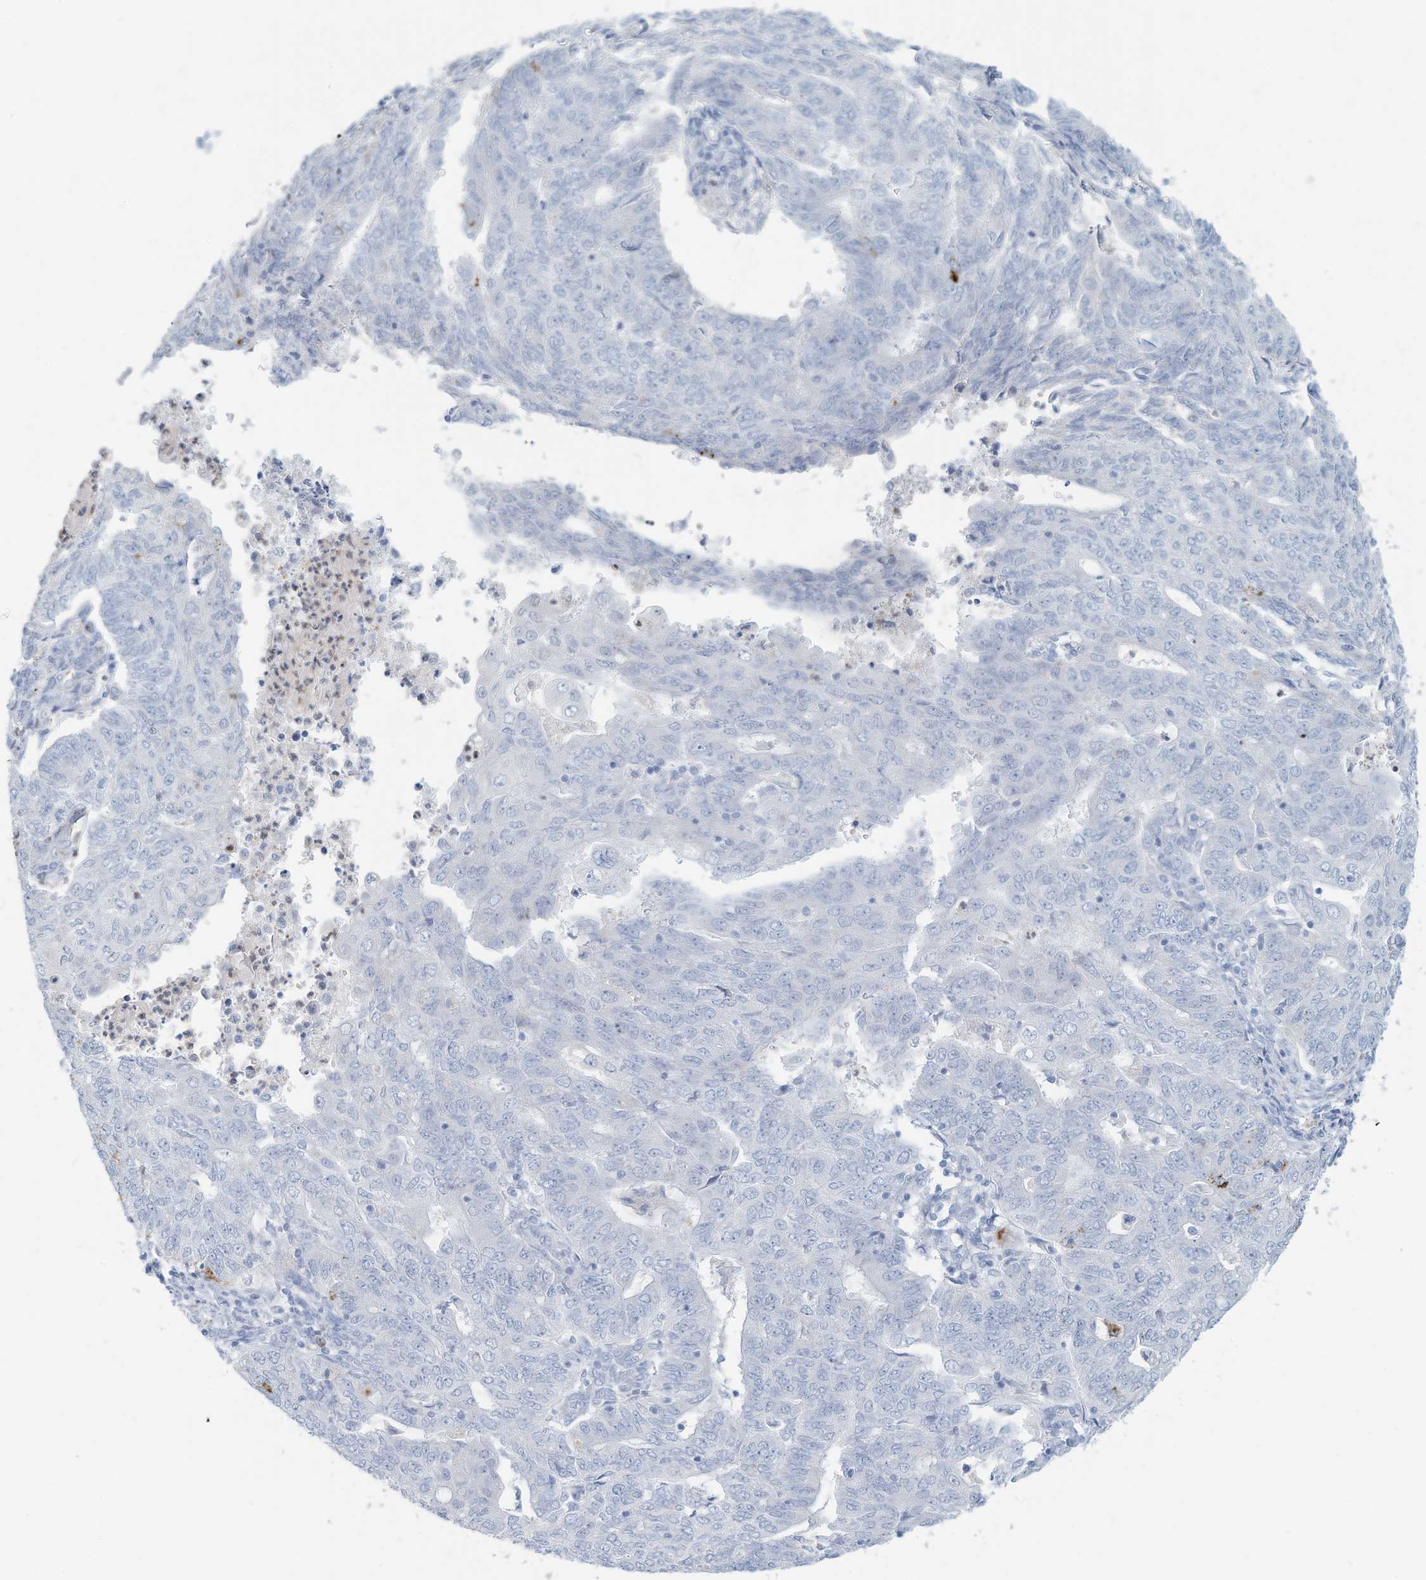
{"staining": {"intensity": "negative", "quantity": "none", "location": "none"}, "tissue": "endometrial cancer", "cell_type": "Tumor cells", "image_type": "cancer", "snomed": [{"axis": "morphology", "description": "Adenocarcinoma, NOS"}, {"axis": "topography", "description": "Endometrium"}], "caption": "Immunohistochemistry (IHC) of human endometrial cancer displays no positivity in tumor cells.", "gene": "ERI2", "patient": {"sex": "female", "age": 32}}